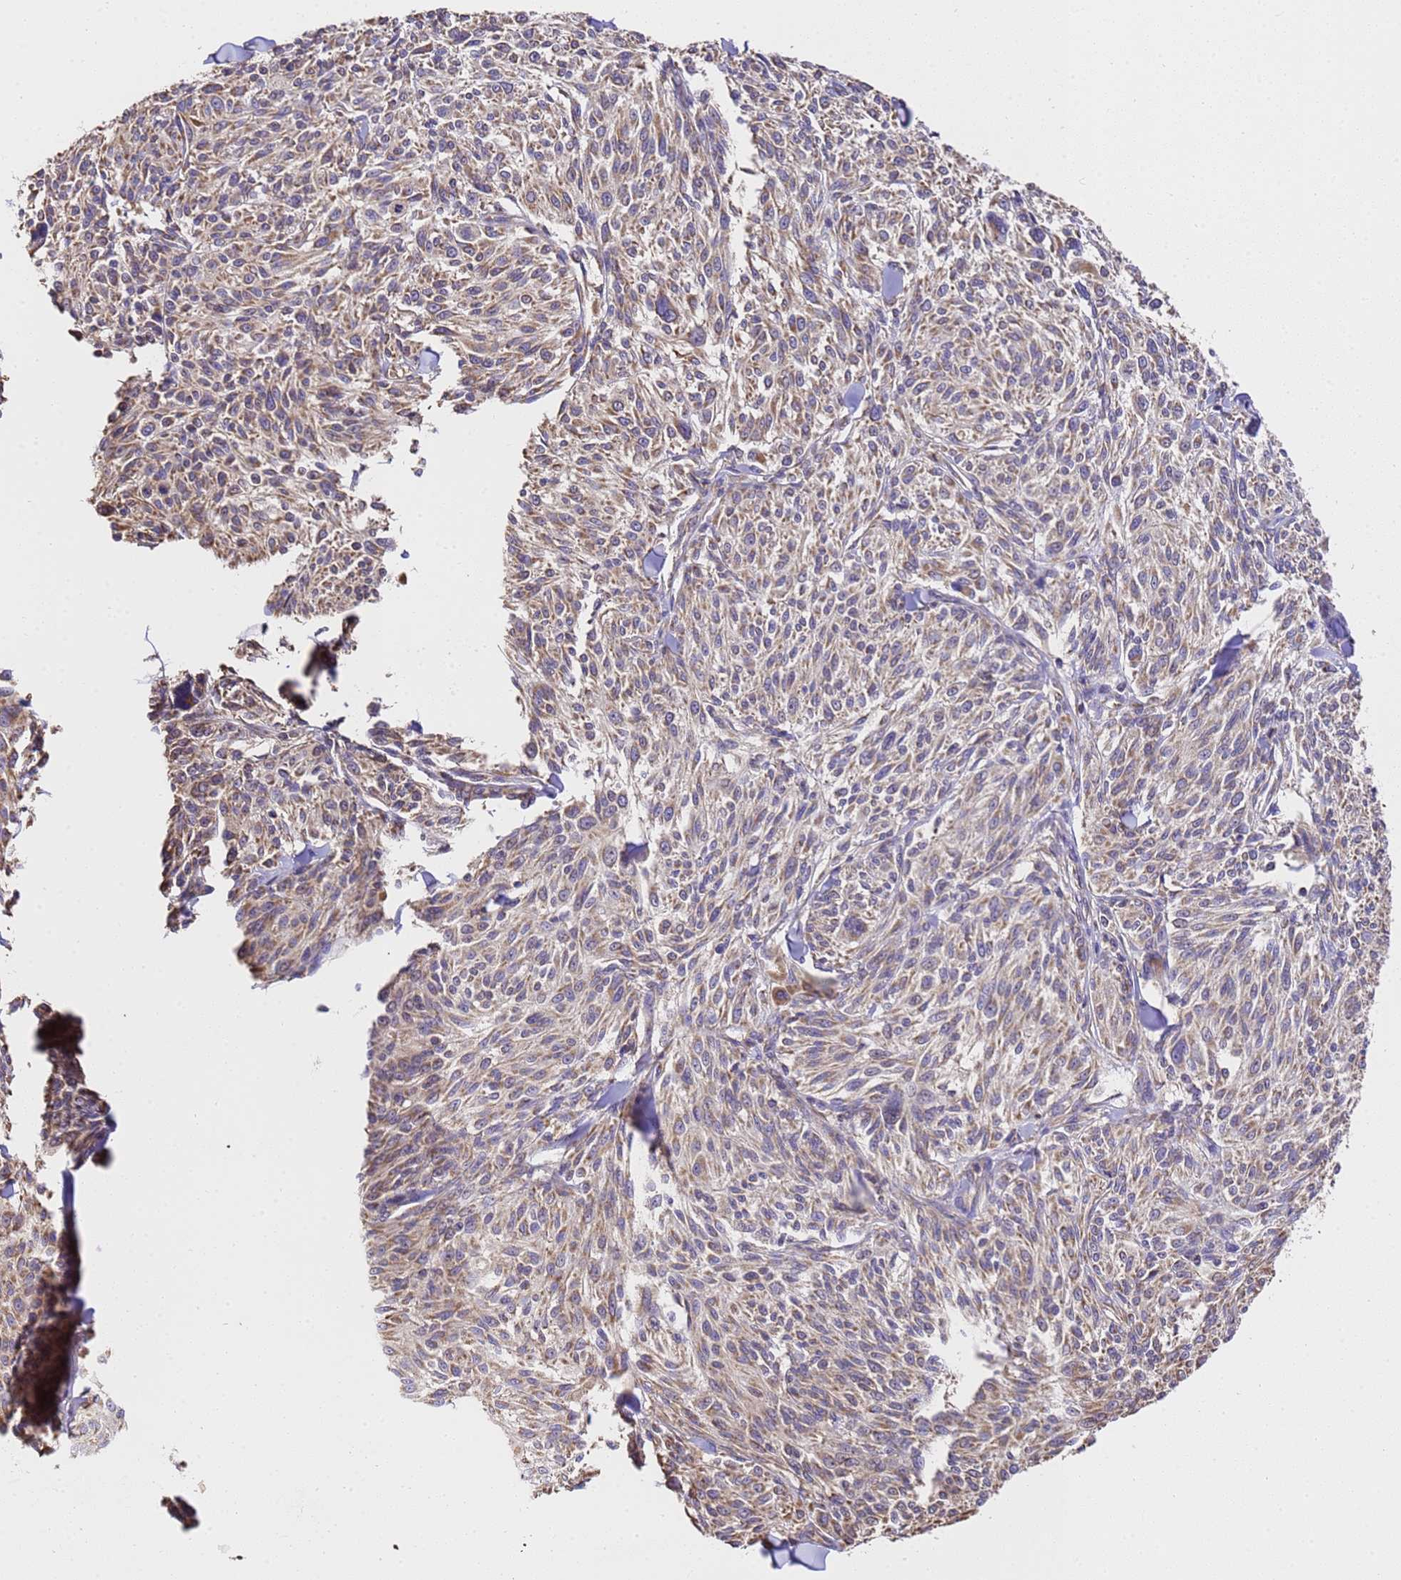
{"staining": {"intensity": "moderate", "quantity": ">75%", "location": "cytoplasmic/membranous"}, "tissue": "melanoma", "cell_type": "Tumor cells", "image_type": "cancer", "snomed": [{"axis": "morphology", "description": "Malignant melanoma, NOS"}, {"axis": "topography", "description": "Skin of trunk"}], "caption": "Moderate cytoplasmic/membranous staining for a protein is present in approximately >75% of tumor cells of malignant melanoma using immunohistochemistry (IHC).", "gene": "LRRIQ1", "patient": {"sex": "male", "age": 71}}